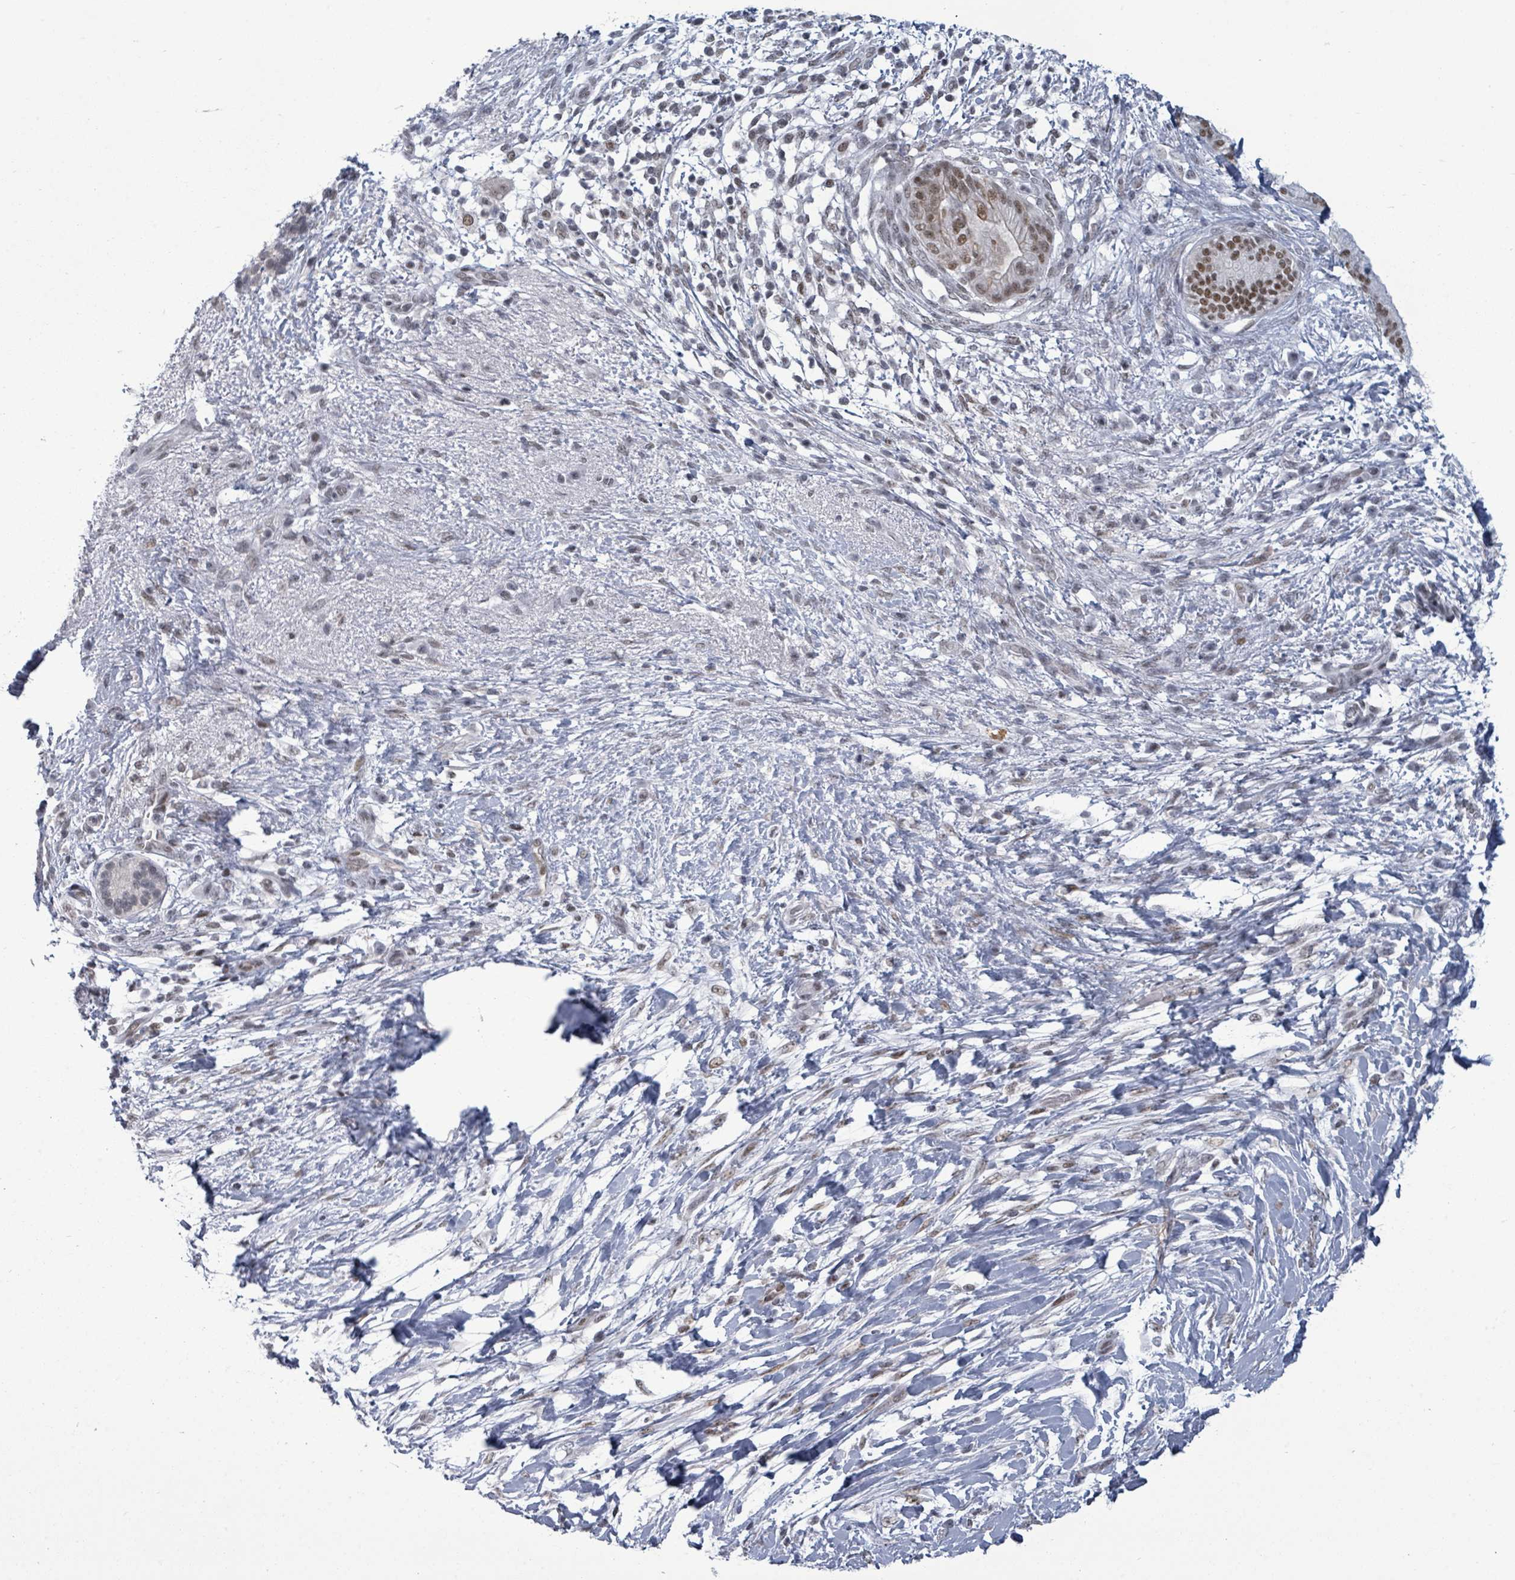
{"staining": {"intensity": "weak", "quantity": ">75%", "location": "nuclear"}, "tissue": "pancreatic cancer", "cell_type": "Tumor cells", "image_type": "cancer", "snomed": [{"axis": "morphology", "description": "Adenocarcinoma, NOS"}, {"axis": "topography", "description": "Pancreas"}], "caption": "A micrograph of pancreatic adenocarcinoma stained for a protein shows weak nuclear brown staining in tumor cells.", "gene": "ERCC5", "patient": {"sex": "female", "age": 72}}